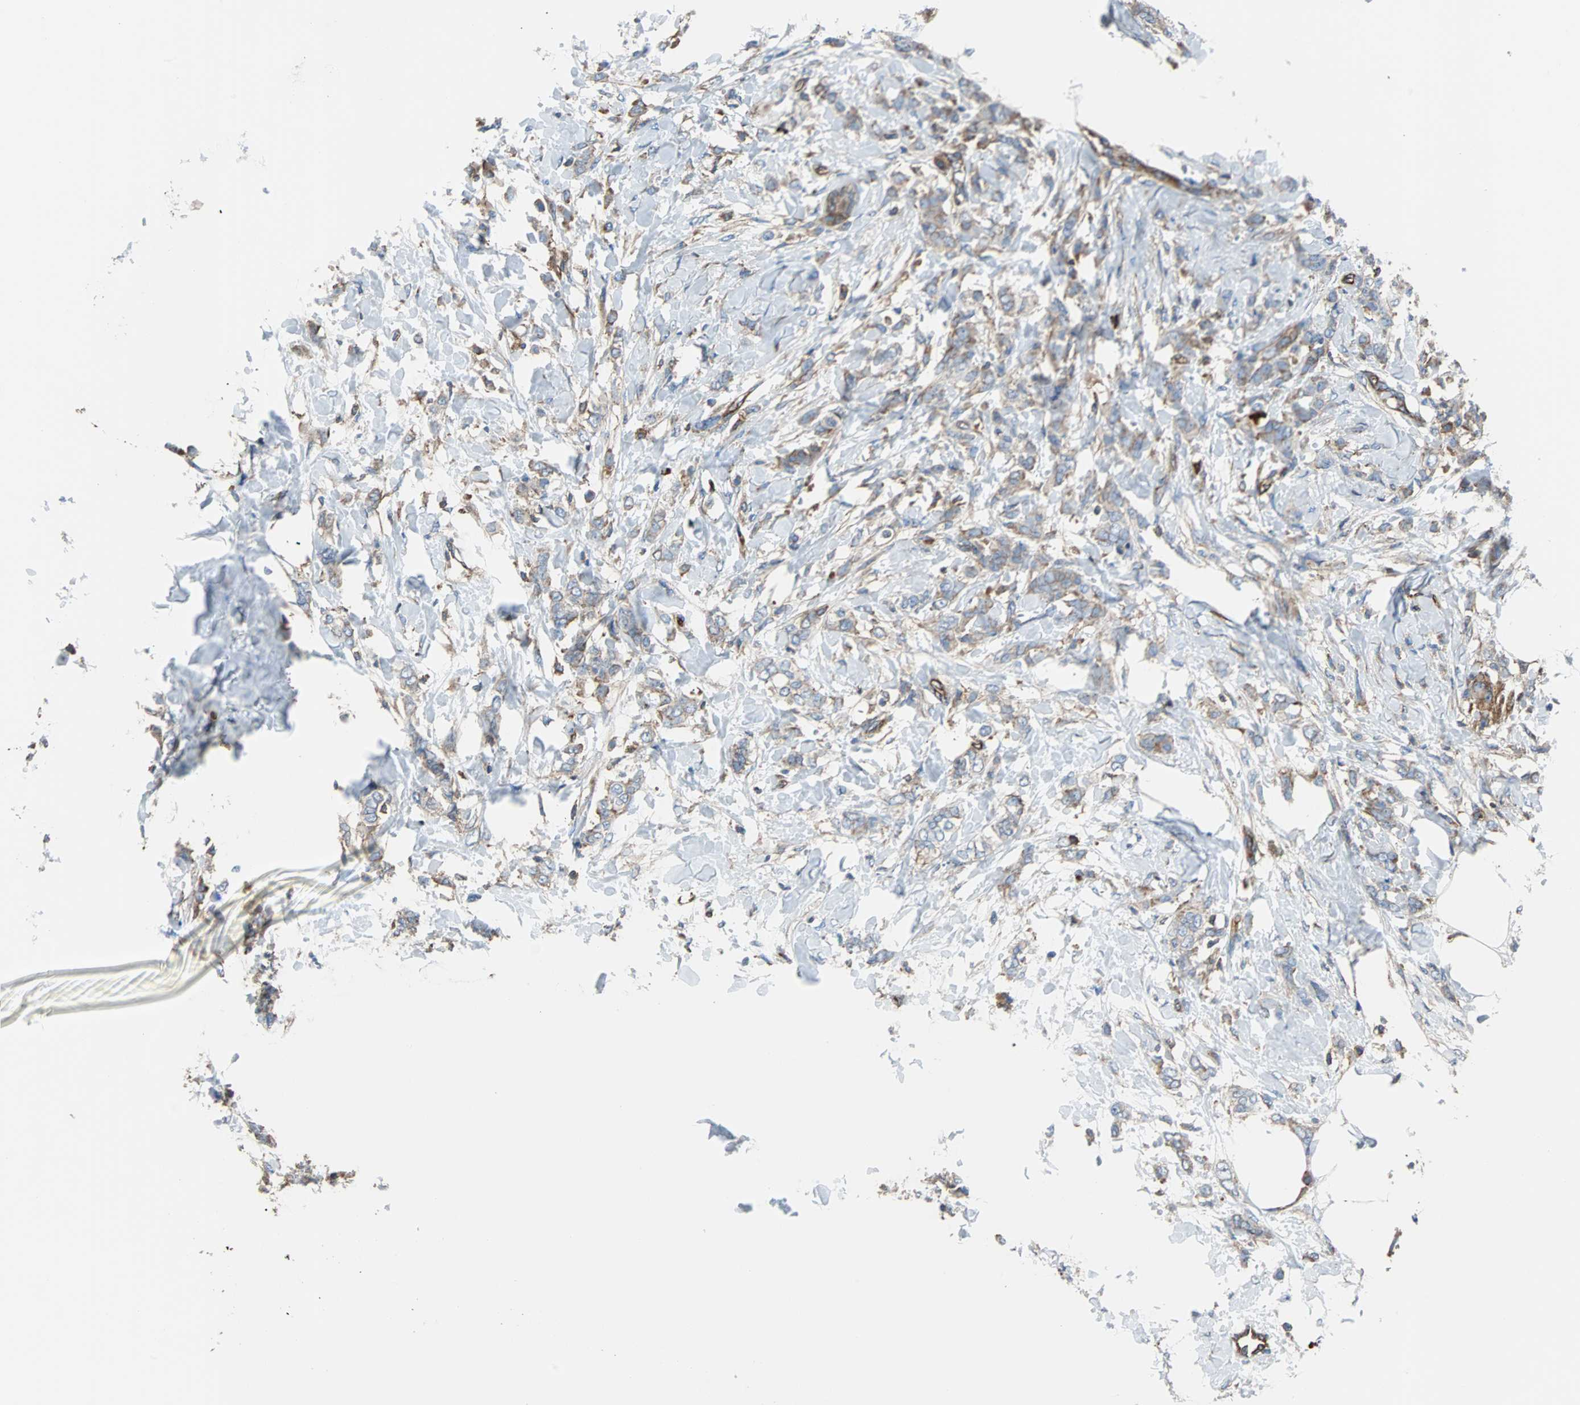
{"staining": {"intensity": "weak", "quantity": "25%-75%", "location": "cytoplasmic/membranous"}, "tissue": "breast cancer", "cell_type": "Tumor cells", "image_type": "cancer", "snomed": [{"axis": "morphology", "description": "Lobular carcinoma, in situ"}, {"axis": "morphology", "description": "Lobular carcinoma"}, {"axis": "topography", "description": "Breast"}], "caption": "An immunohistochemistry (IHC) photomicrograph of neoplastic tissue is shown. Protein staining in brown labels weak cytoplasmic/membranous positivity in breast cancer (lobular carcinoma in situ) within tumor cells.", "gene": "PLCG2", "patient": {"sex": "female", "age": 41}}